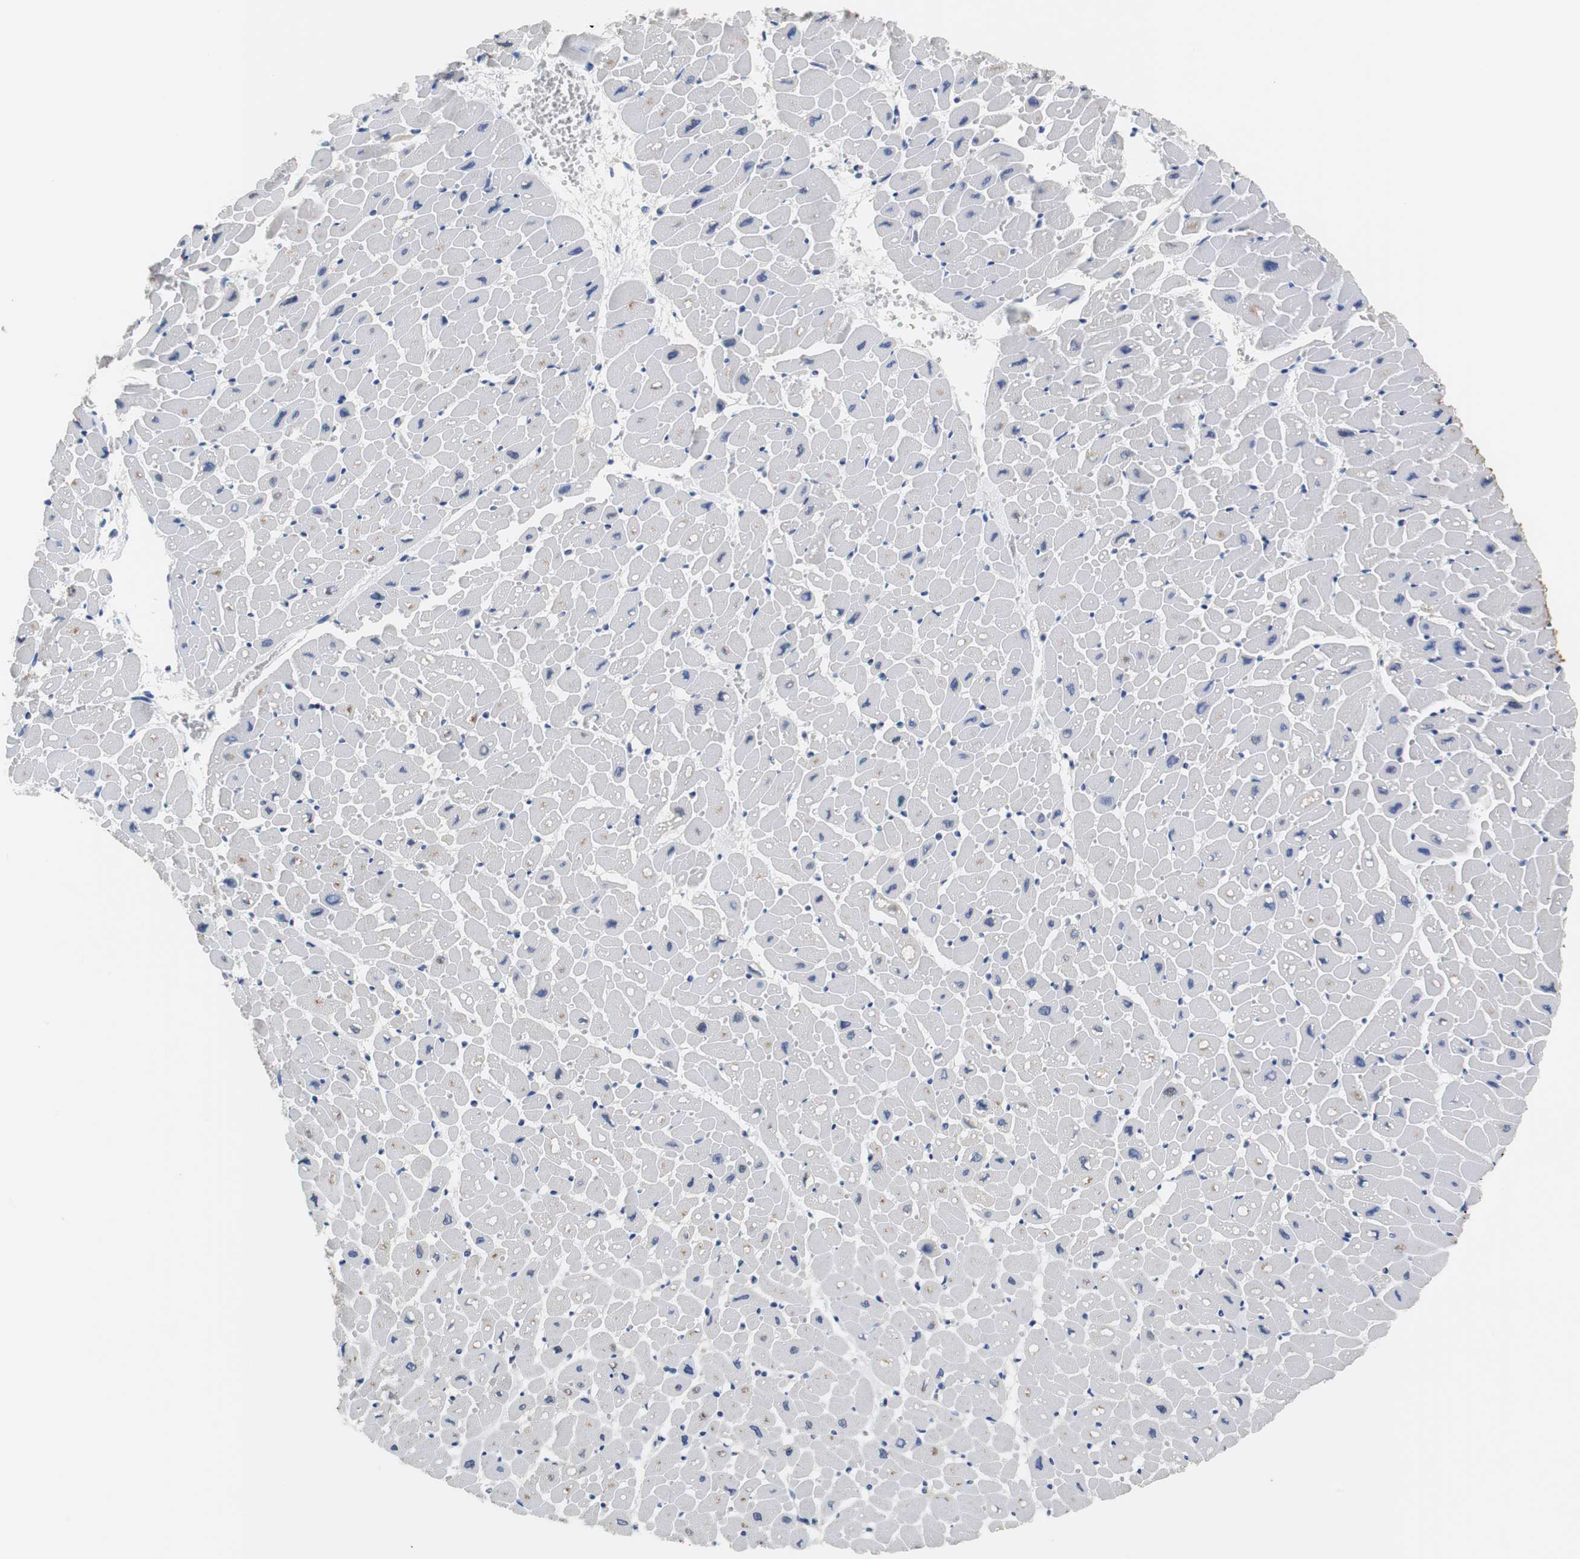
{"staining": {"intensity": "moderate", "quantity": ">75%", "location": "cytoplasmic/membranous"}, "tissue": "heart muscle", "cell_type": "Cardiomyocytes", "image_type": "normal", "snomed": [{"axis": "morphology", "description": "Normal tissue, NOS"}, {"axis": "topography", "description": "Heart"}], "caption": "A high-resolution histopathology image shows IHC staining of unremarkable heart muscle, which shows moderate cytoplasmic/membranous expression in about >75% of cardiomyocytes. (IHC, brightfield microscopy, high magnification).", "gene": "PCK1", "patient": {"sex": "male", "age": 45}}